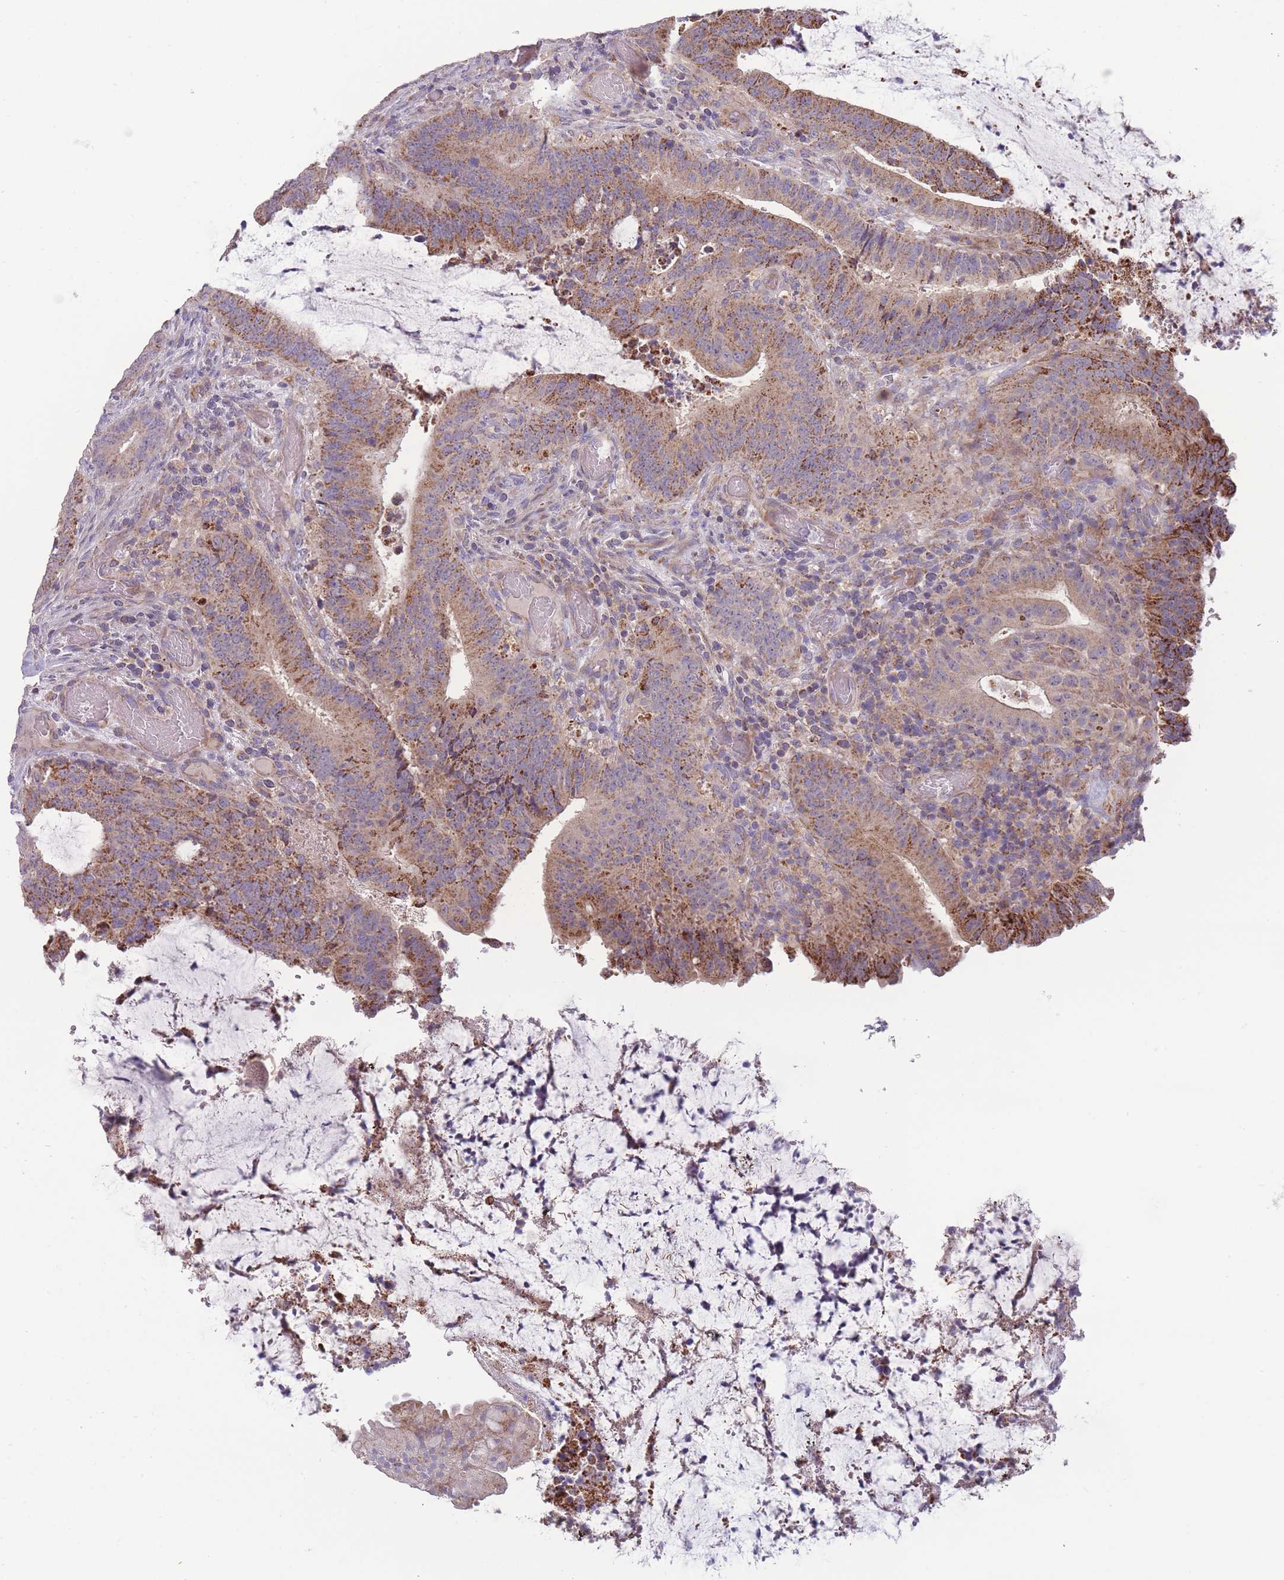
{"staining": {"intensity": "moderate", "quantity": "25%-75%", "location": "cytoplasmic/membranous"}, "tissue": "colorectal cancer", "cell_type": "Tumor cells", "image_type": "cancer", "snomed": [{"axis": "morphology", "description": "Adenocarcinoma, NOS"}, {"axis": "topography", "description": "Colon"}], "caption": "Moderate cytoplasmic/membranous staining for a protein is identified in about 25%-75% of tumor cells of colorectal cancer using immunohistochemistry.", "gene": "SLC25A42", "patient": {"sex": "female", "age": 43}}